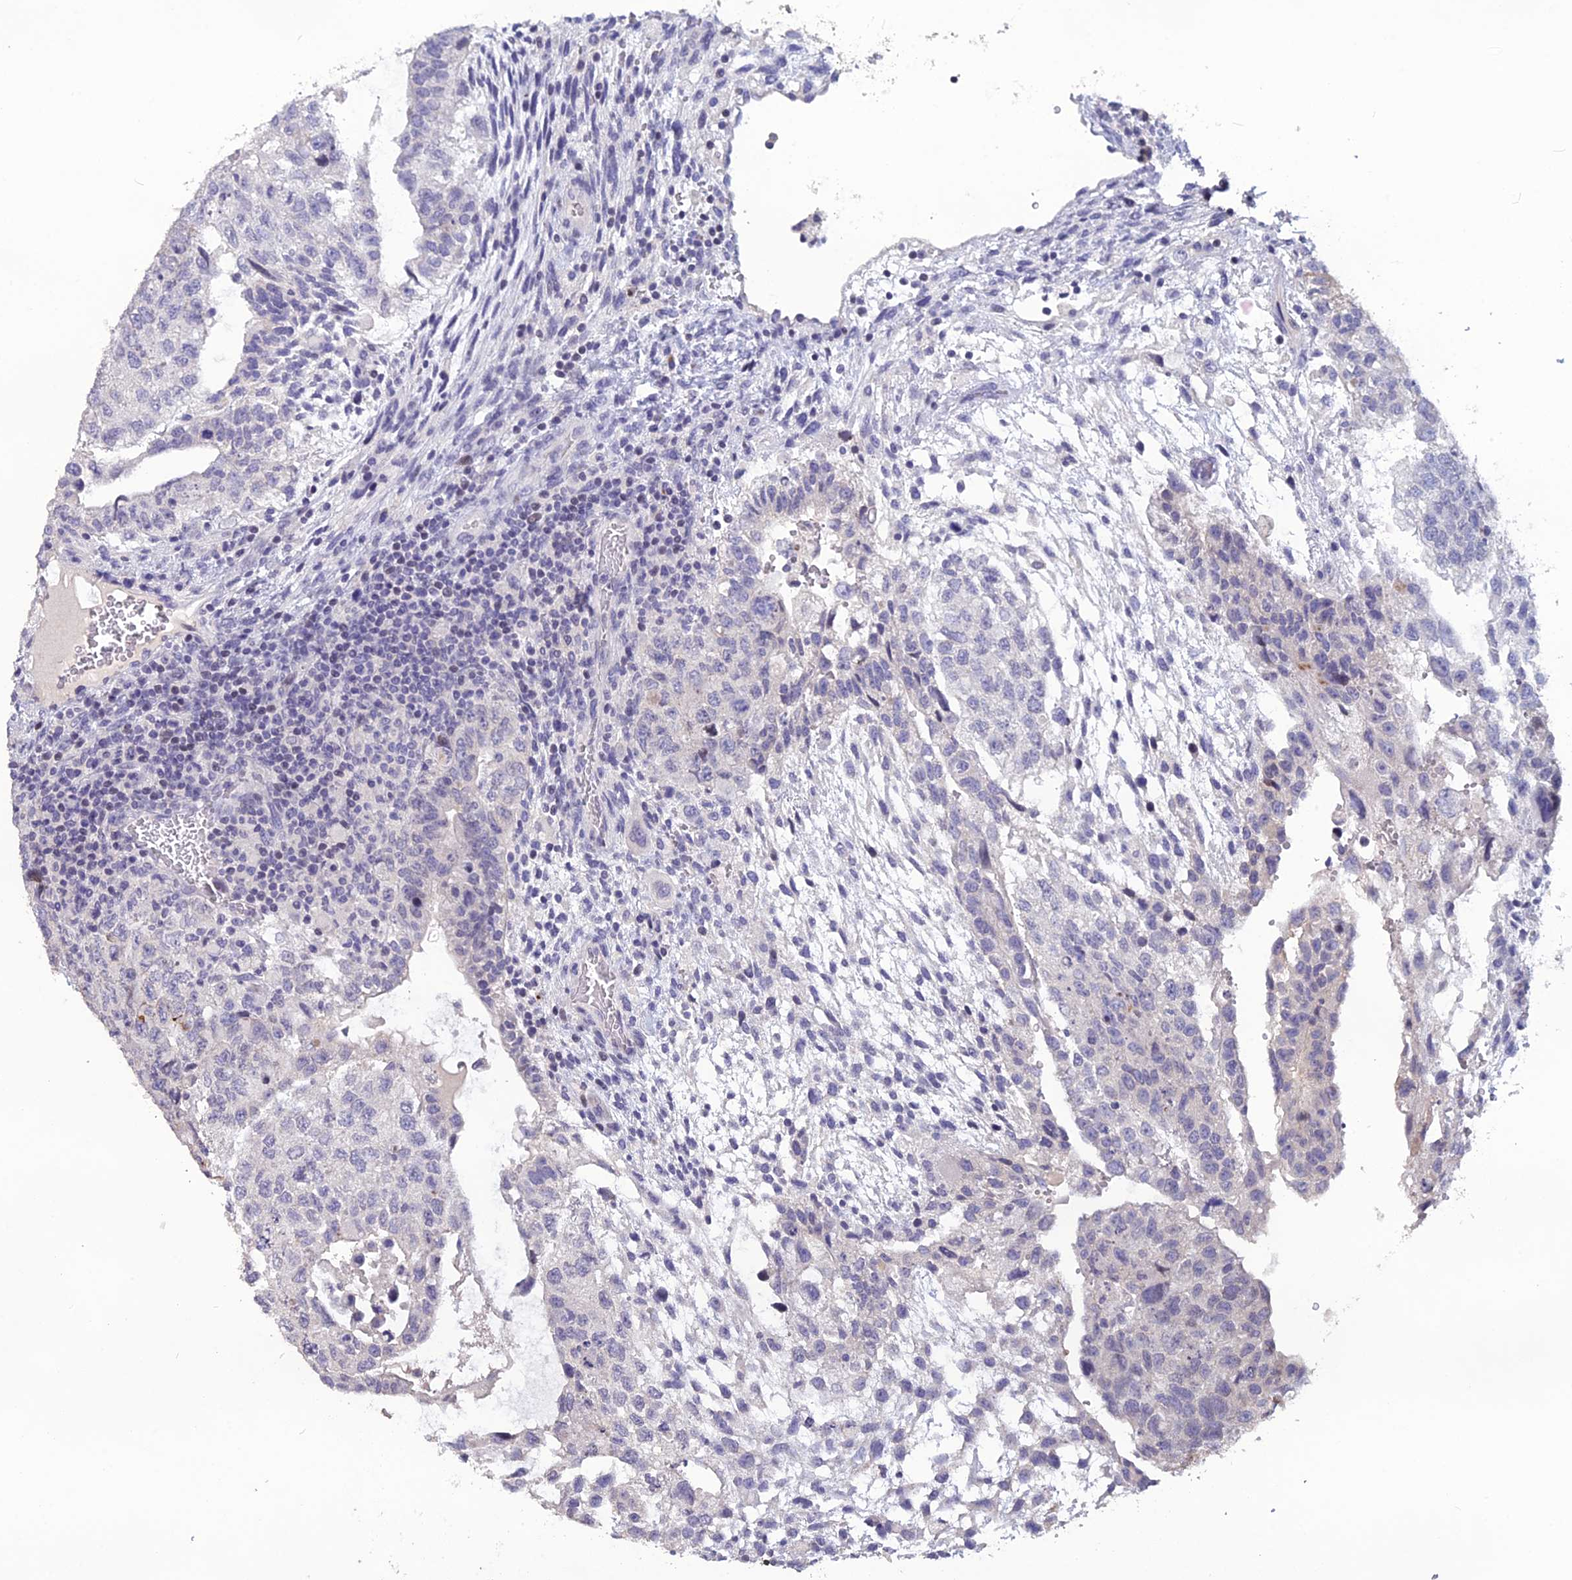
{"staining": {"intensity": "negative", "quantity": "none", "location": "none"}, "tissue": "testis cancer", "cell_type": "Tumor cells", "image_type": "cancer", "snomed": [{"axis": "morphology", "description": "Normal tissue, NOS"}, {"axis": "morphology", "description": "Carcinoma, Embryonal, NOS"}, {"axis": "topography", "description": "Testis"}], "caption": "Protein analysis of testis embryonal carcinoma reveals no significant staining in tumor cells.", "gene": "TMEM134", "patient": {"sex": "male", "age": 36}}